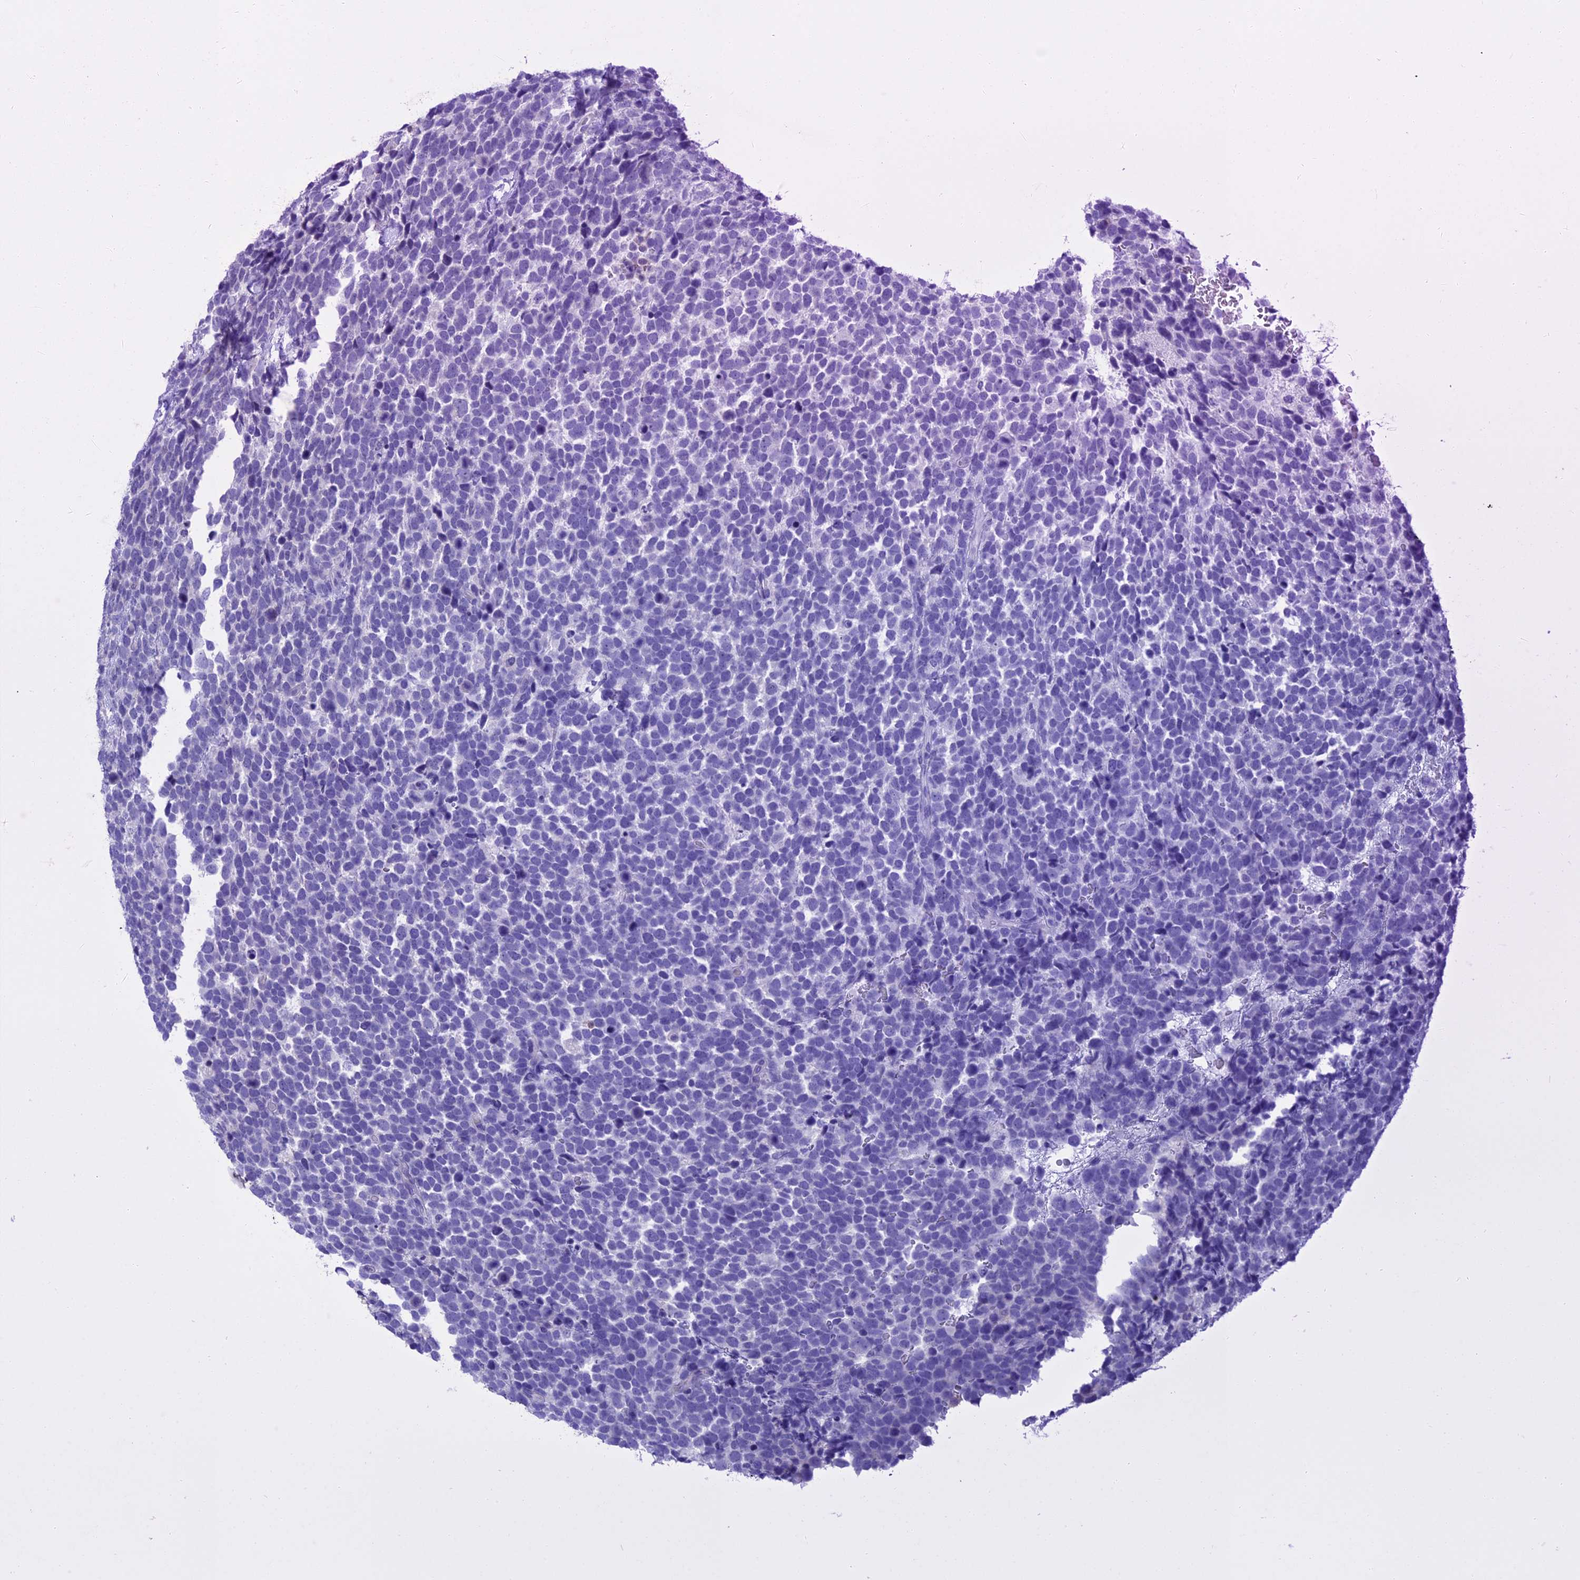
{"staining": {"intensity": "negative", "quantity": "none", "location": "none"}, "tissue": "urothelial cancer", "cell_type": "Tumor cells", "image_type": "cancer", "snomed": [{"axis": "morphology", "description": "Urothelial carcinoma, High grade"}, {"axis": "topography", "description": "Urinary bladder"}], "caption": "The photomicrograph demonstrates no staining of tumor cells in urothelial cancer.", "gene": "SLC2A6", "patient": {"sex": "female", "age": 82}}